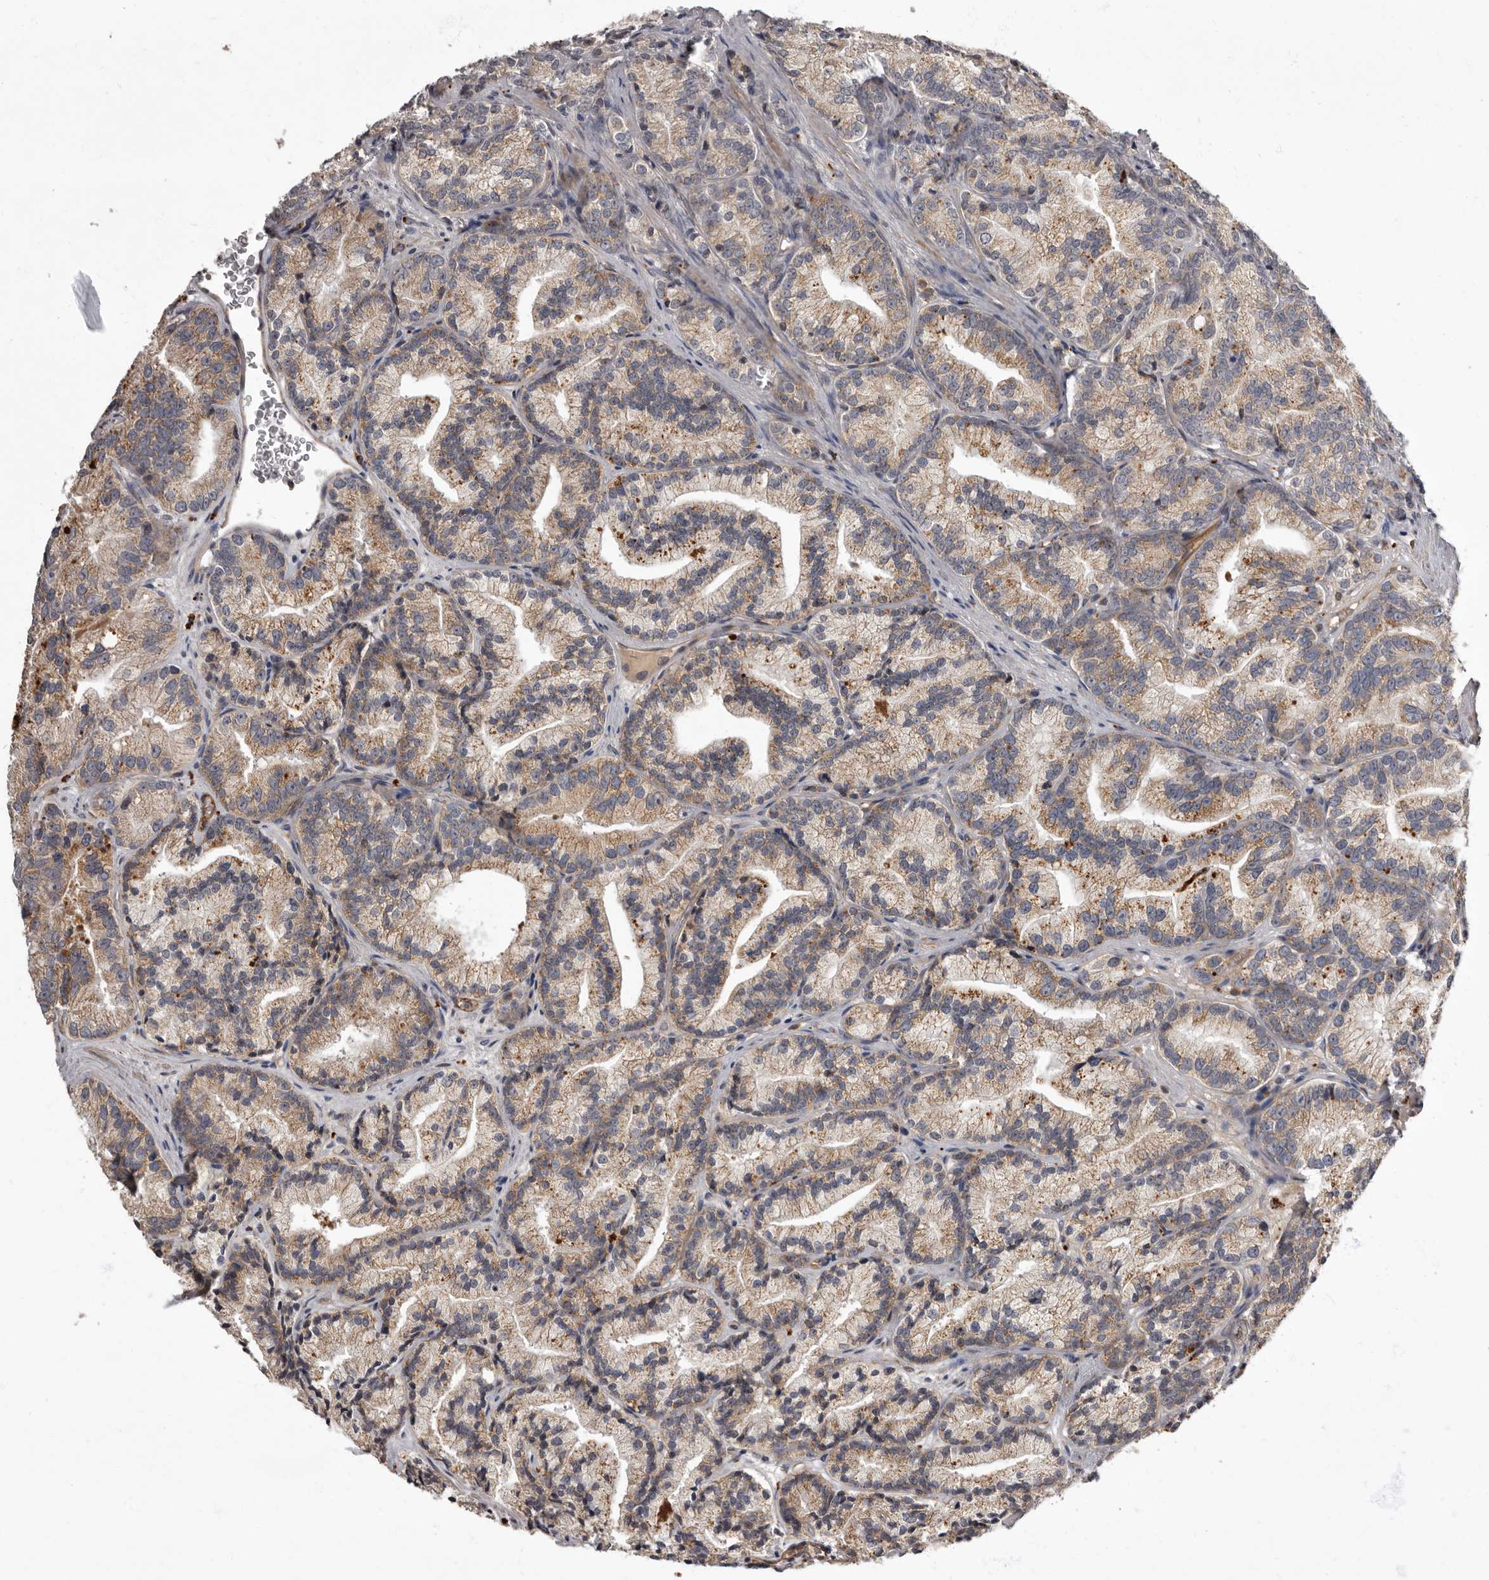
{"staining": {"intensity": "moderate", "quantity": ">75%", "location": "cytoplasmic/membranous"}, "tissue": "prostate cancer", "cell_type": "Tumor cells", "image_type": "cancer", "snomed": [{"axis": "morphology", "description": "Adenocarcinoma, Low grade"}, {"axis": "topography", "description": "Prostate"}], "caption": "About >75% of tumor cells in prostate adenocarcinoma (low-grade) show moderate cytoplasmic/membranous protein staining as visualized by brown immunohistochemical staining.", "gene": "ADCY2", "patient": {"sex": "male", "age": 89}}